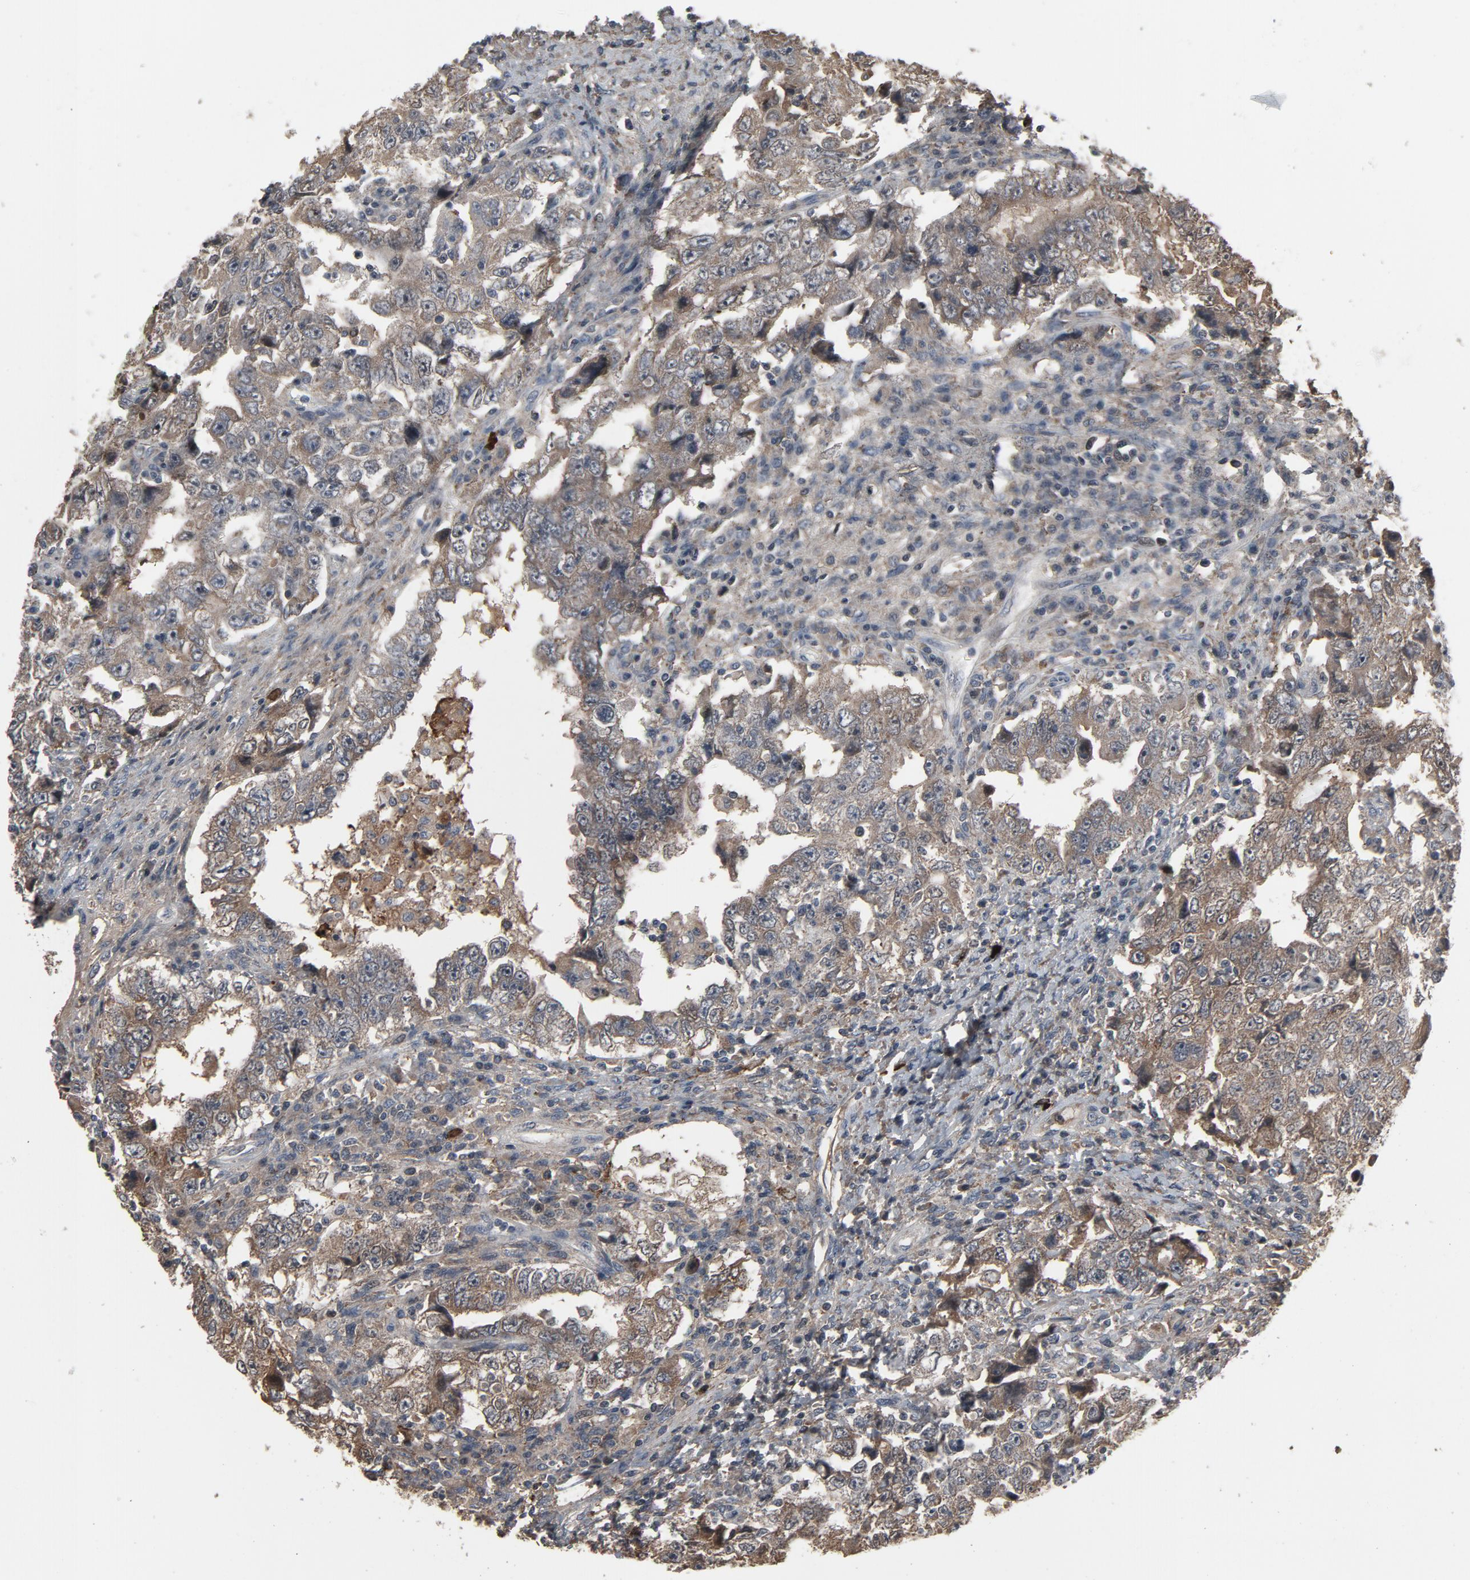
{"staining": {"intensity": "weak", "quantity": ">75%", "location": "cytoplasmic/membranous"}, "tissue": "testis cancer", "cell_type": "Tumor cells", "image_type": "cancer", "snomed": [{"axis": "morphology", "description": "Carcinoma, Embryonal, NOS"}, {"axis": "topography", "description": "Testis"}], "caption": "Testis embryonal carcinoma was stained to show a protein in brown. There is low levels of weak cytoplasmic/membranous staining in approximately >75% of tumor cells.", "gene": "PDZD4", "patient": {"sex": "male", "age": 26}}